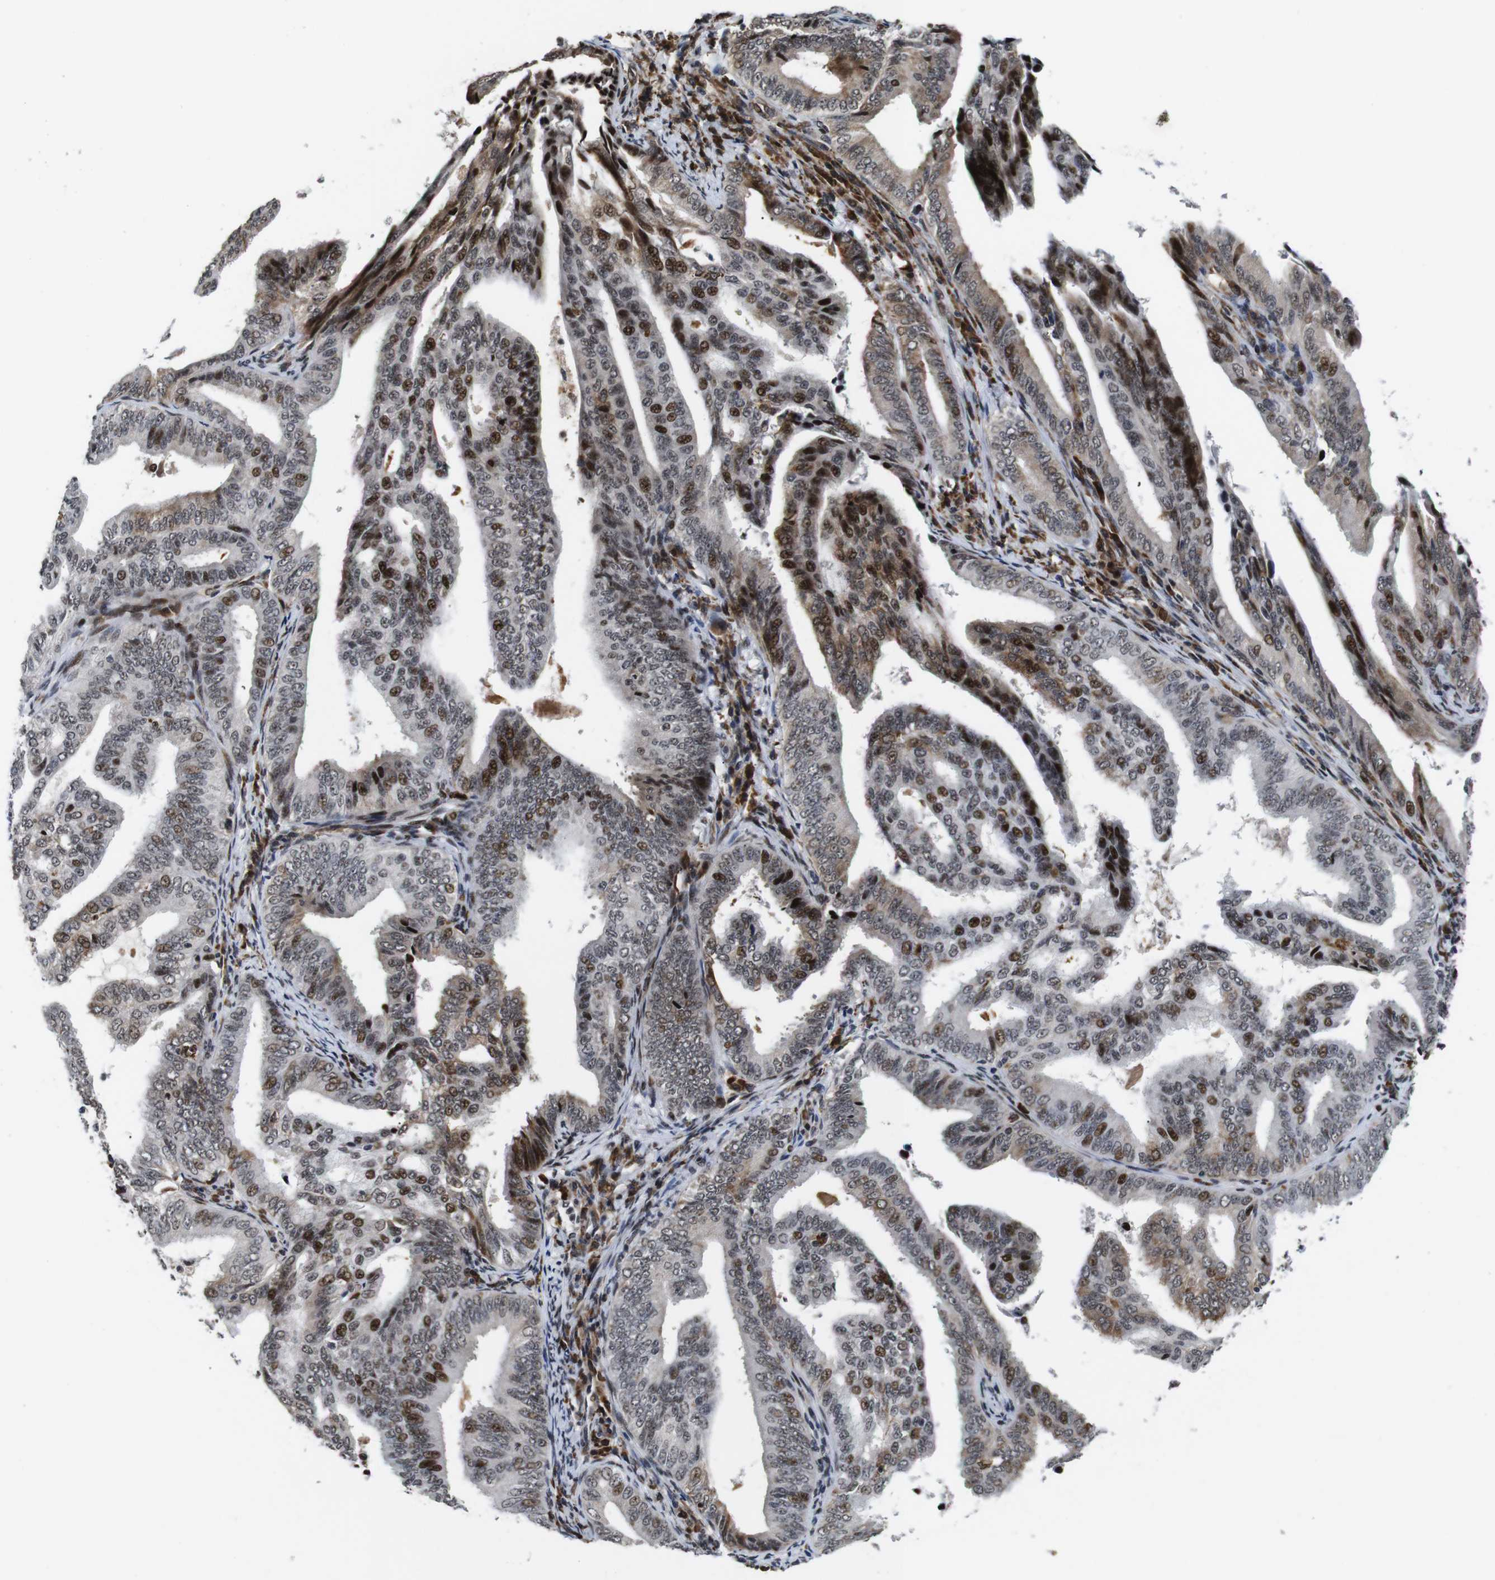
{"staining": {"intensity": "moderate", "quantity": "25%-75%", "location": "cytoplasmic/membranous,nuclear"}, "tissue": "endometrial cancer", "cell_type": "Tumor cells", "image_type": "cancer", "snomed": [{"axis": "morphology", "description": "Adenocarcinoma, NOS"}, {"axis": "topography", "description": "Endometrium"}], "caption": "An immunohistochemistry photomicrograph of tumor tissue is shown. Protein staining in brown labels moderate cytoplasmic/membranous and nuclear positivity in endometrial cancer (adenocarcinoma) within tumor cells.", "gene": "EIF4G1", "patient": {"sex": "female", "age": 58}}